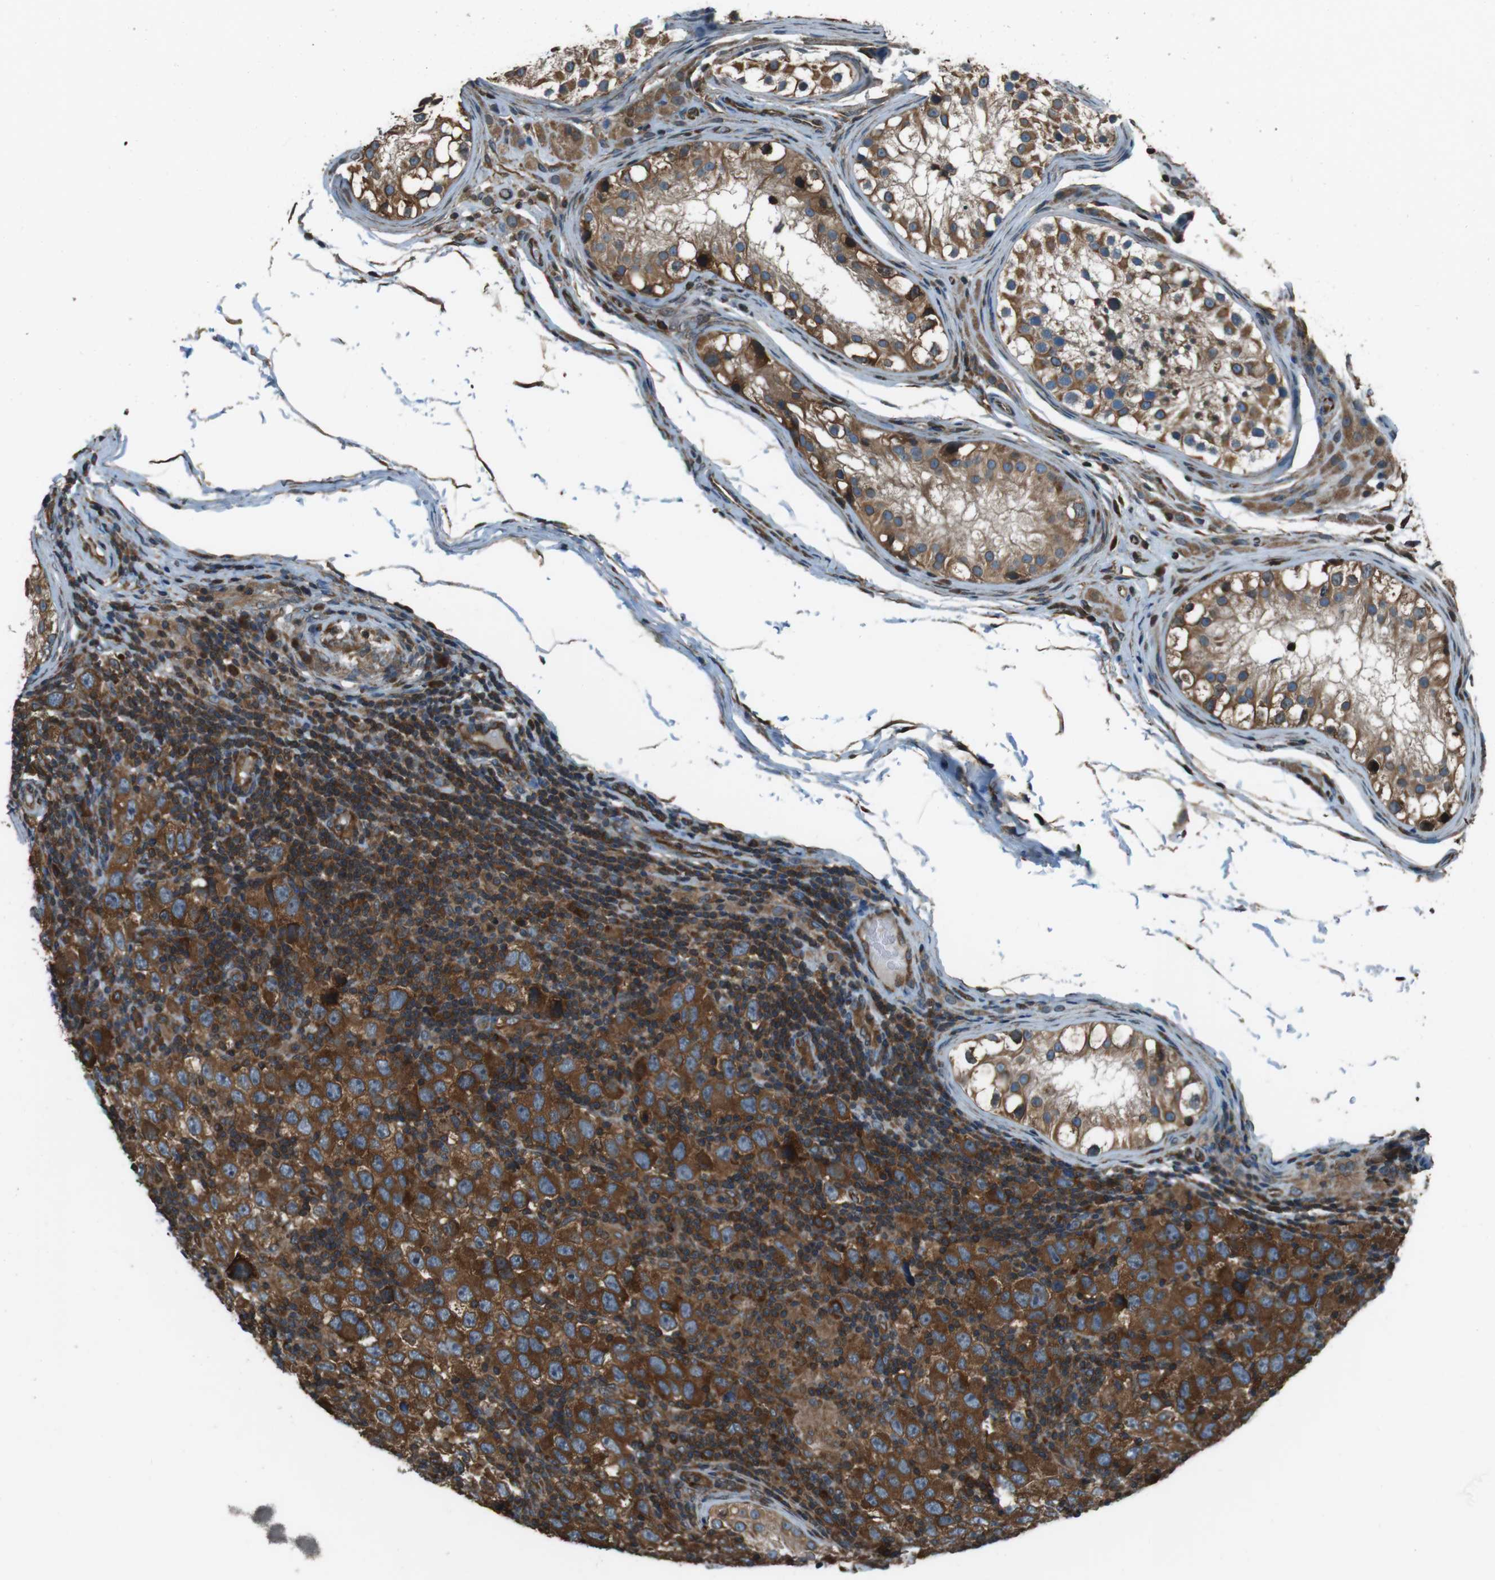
{"staining": {"intensity": "strong", "quantity": "25%-75%", "location": "cytoplasmic/membranous"}, "tissue": "testis cancer", "cell_type": "Tumor cells", "image_type": "cancer", "snomed": [{"axis": "morphology", "description": "Carcinoma, Embryonal, NOS"}, {"axis": "topography", "description": "Testis"}], "caption": "Human embryonal carcinoma (testis) stained with a protein marker displays strong staining in tumor cells.", "gene": "PA2G4", "patient": {"sex": "male", "age": 21}}